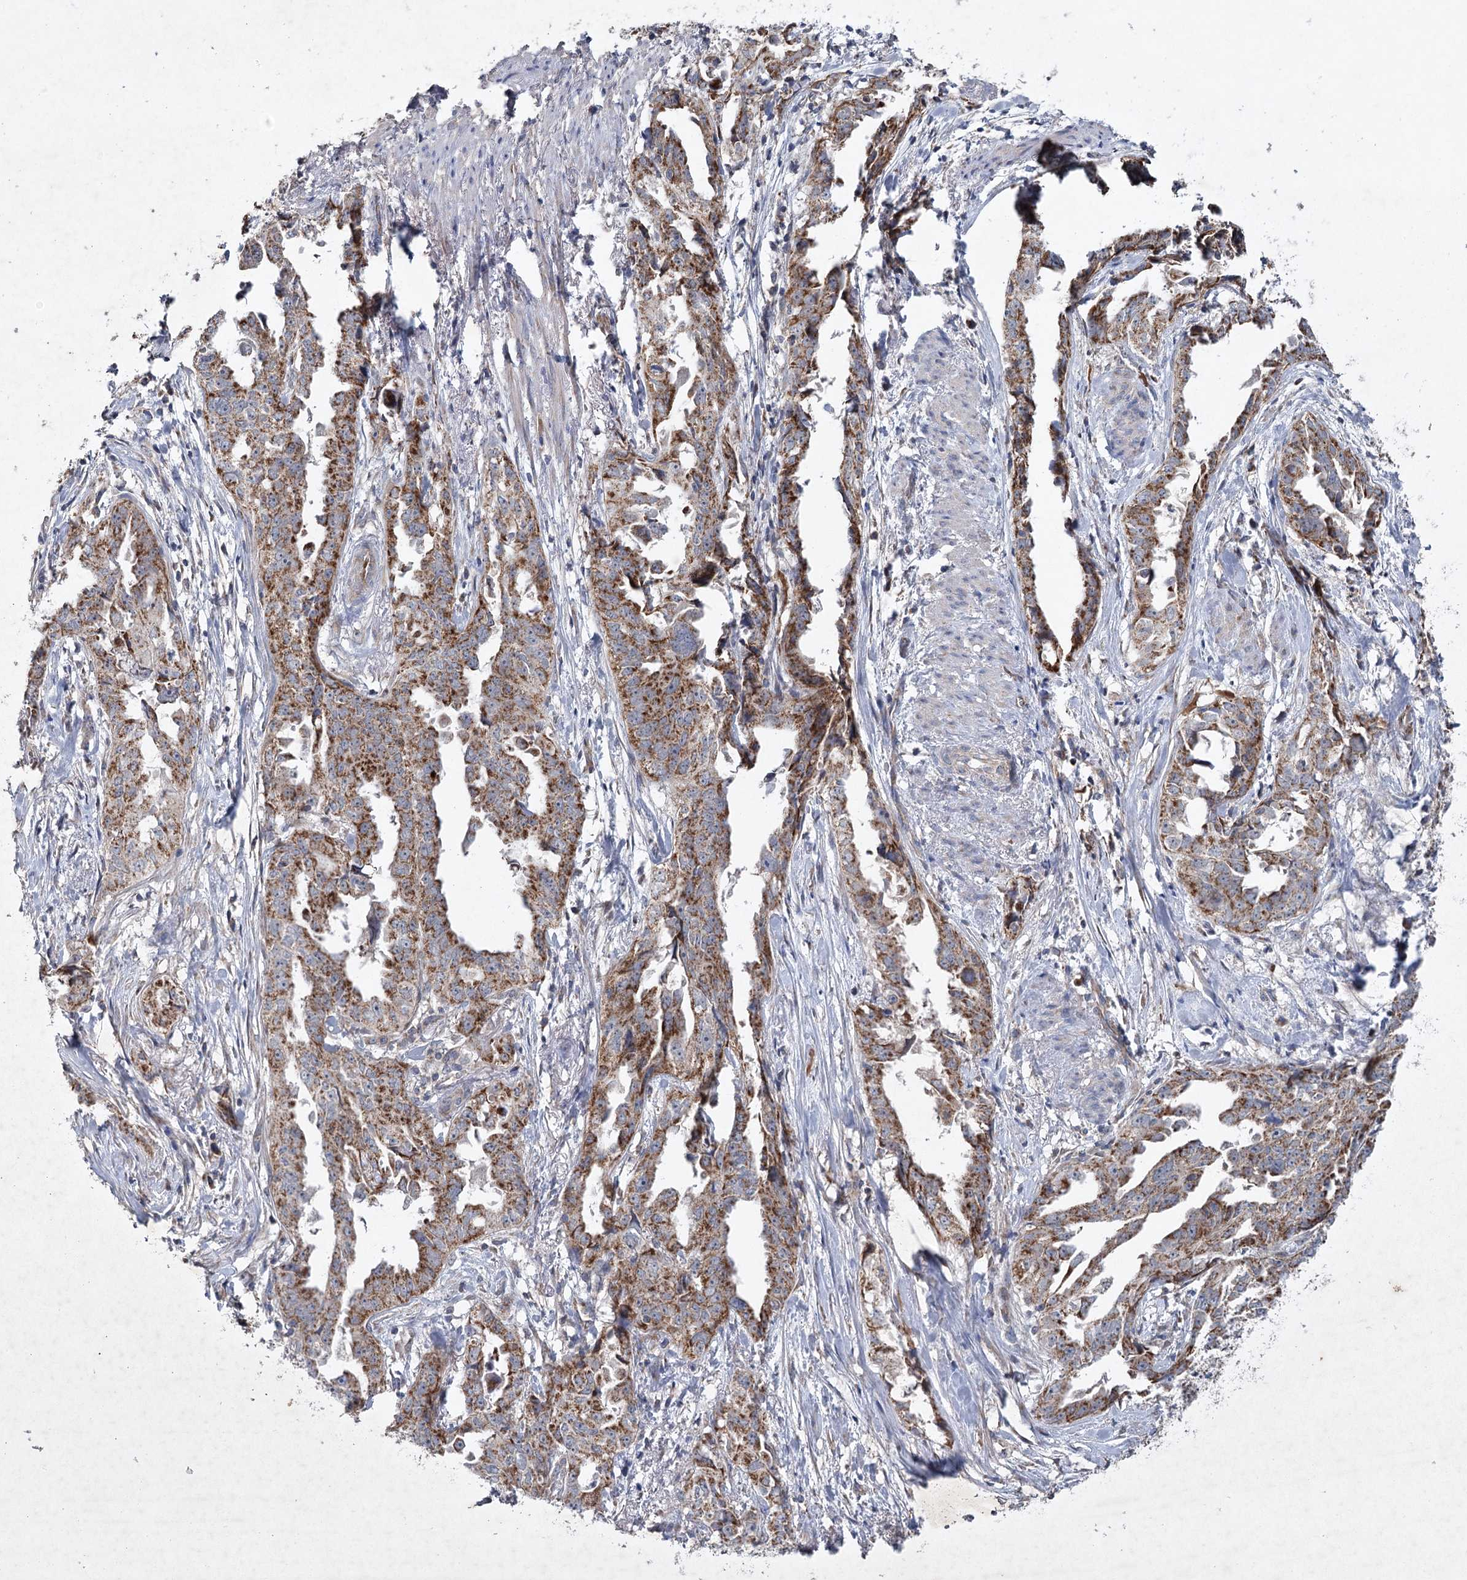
{"staining": {"intensity": "strong", "quantity": ">75%", "location": "cytoplasmic/membranous"}, "tissue": "endometrial cancer", "cell_type": "Tumor cells", "image_type": "cancer", "snomed": [{"axis": "morphology", "description": "Adenocarcinoma, NOS"}, {"axis": "topography", "description": "Endometrium"}], "caption": "The immunohistochemical stain labels strong cytoplasmic/membranous positivity in tumor cells of endometrial cancer (adenocarcinoma) tissue. Nuclei are stained in blue.", "gene": "MRPL44", "patient": {"sex": "female", "age": 65}}